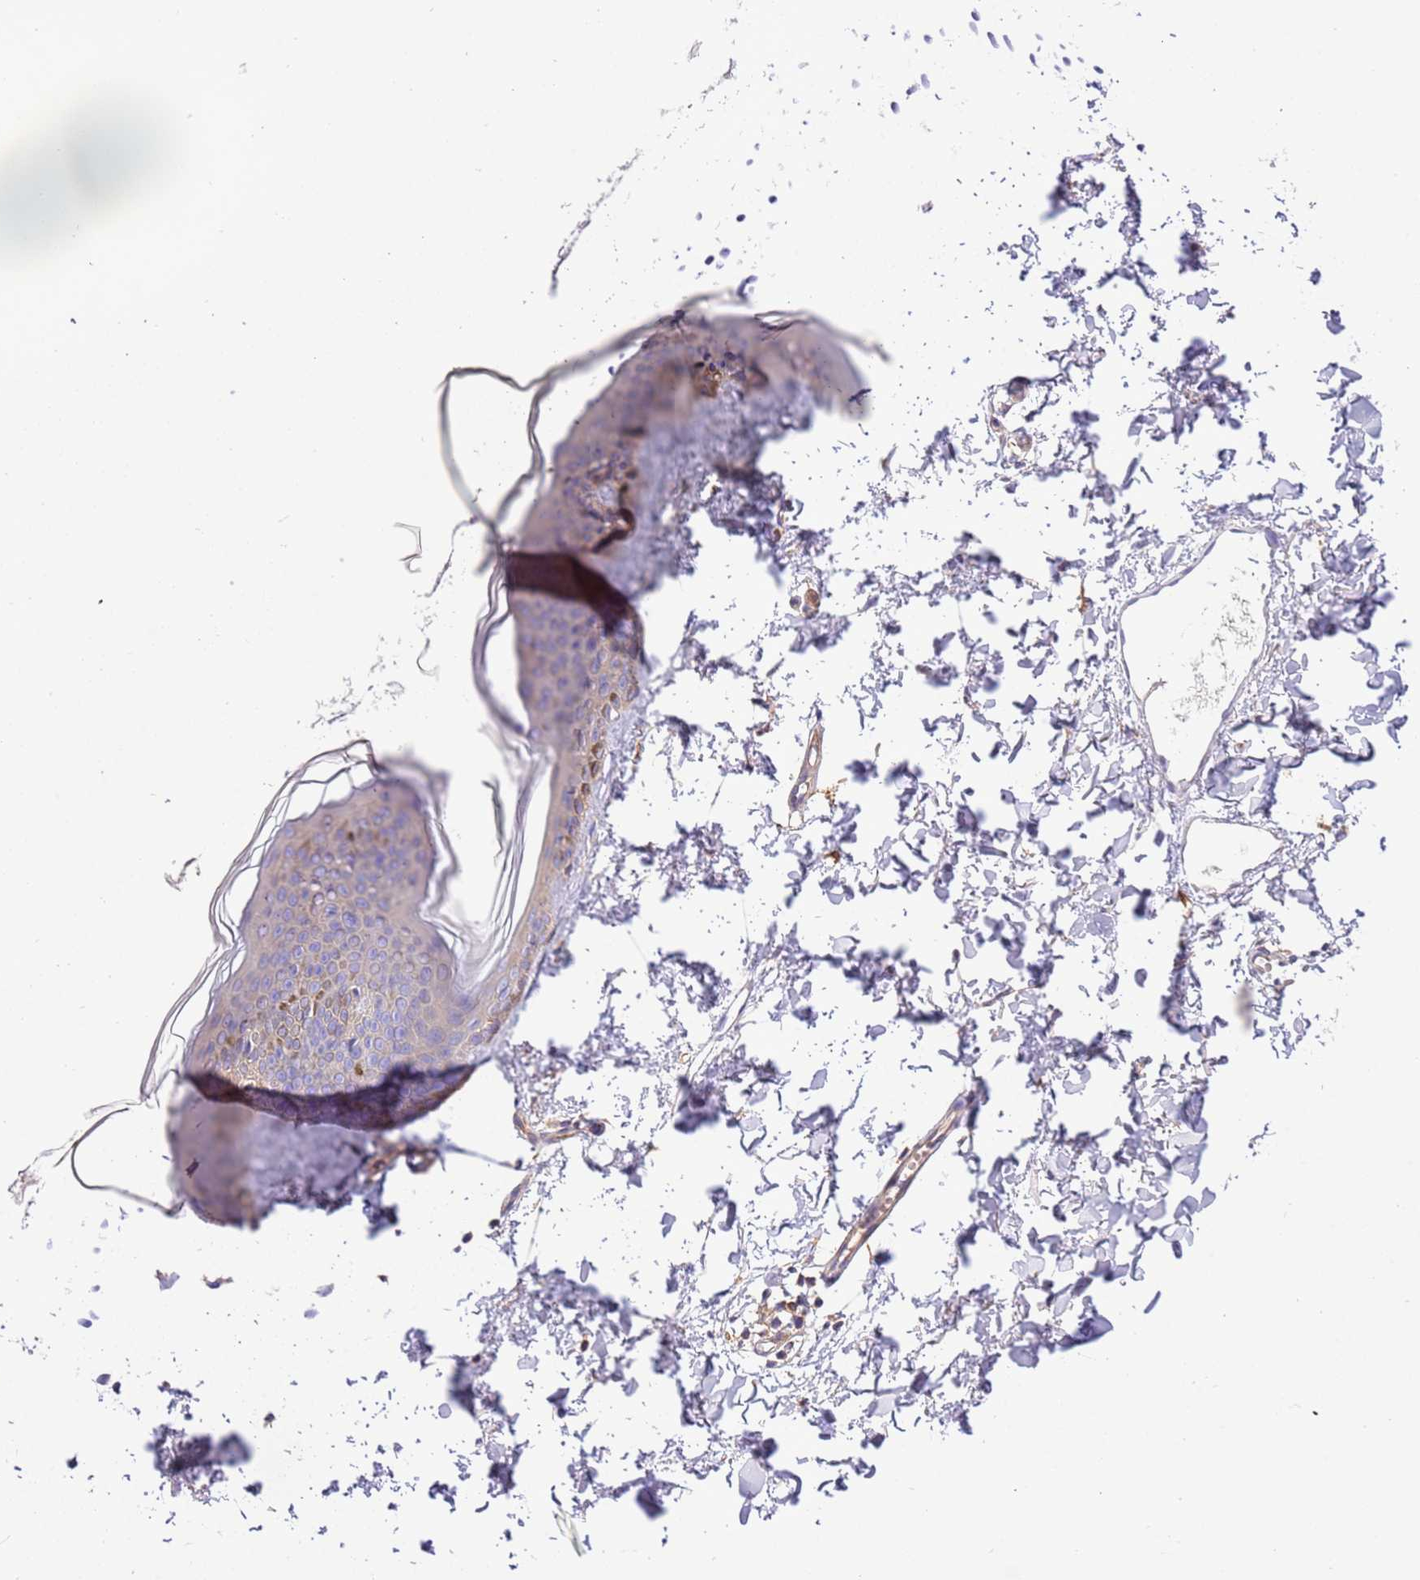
{"staining": {"intensity": "weak", "quantity": ">75%", "location": "cytoplasmic/membranous"}, "tissue": "skin", "cell_type": "Fibroblasts", "image_type": "normal", "snomed": [{"axis": "morphology", "description": "Normal tissue, NOS"}, {"axis": "topography", "description": "Skin"}], "caption": "Approximately >75% of fibroblasts in benign human skin reveal weak cytoplasmic/membranous protein expression as visualized by brown immunohistochemical staining.", "gene": "NAALADL1", "patient": {"sex": "female", "age": 58}}